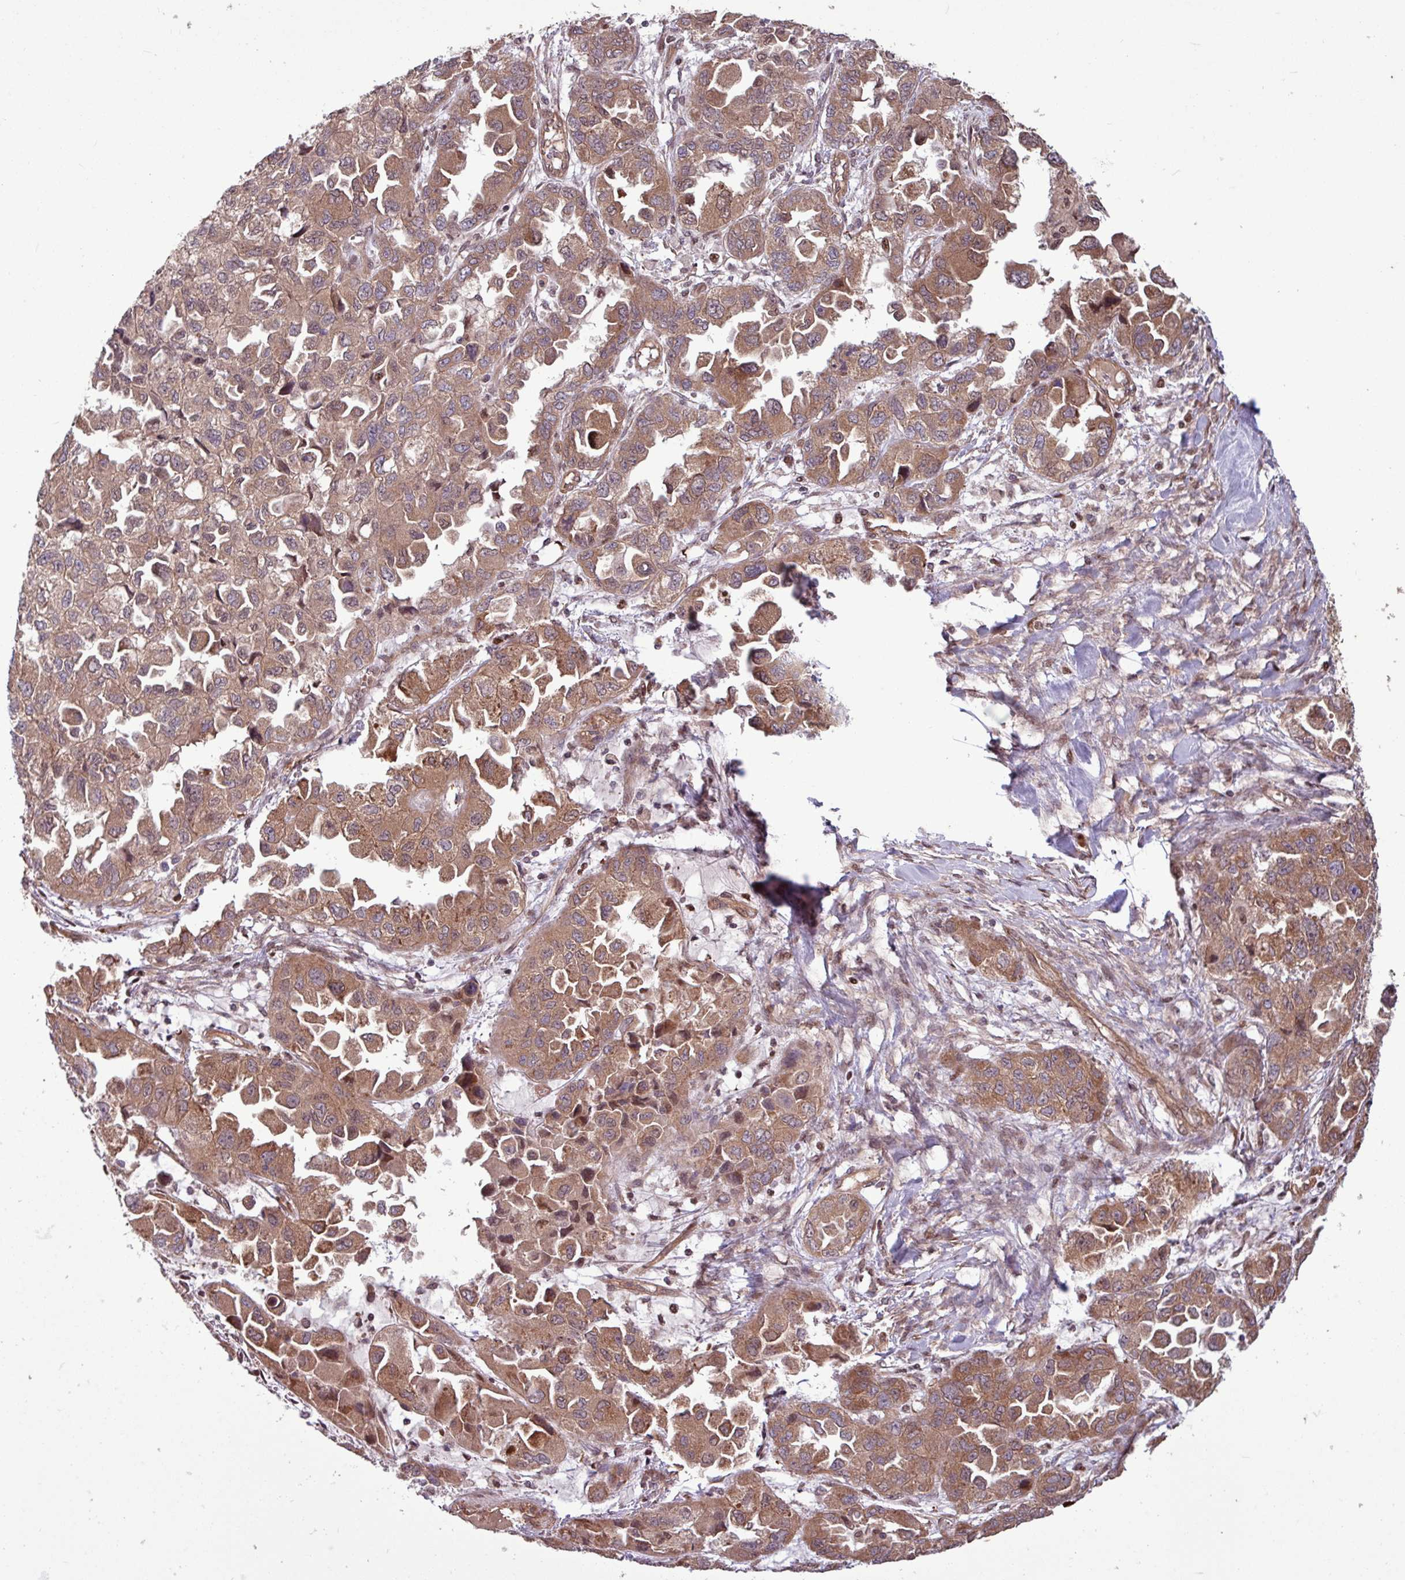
{"staining": {"intensity": "moderate", "quantity": ">75%", "location": "cytoplasmic/membranous,nuclear"}, "tissue": "ovarian cancer", "cell_type": "Tumor cells", "image_type": "cancer", "snomed": [{"axis": "morphology", "description": "Cystadenocarcinoma, serous, NOS"}, {"axis": "topography", "description": "Ovary"}], "caption": "DAB immunohistochemical staining of ovarian cancer (serous cystadenocarcinoma) exhibits moderate cytoplasmic/membranous and nuclear protein staining in approximately >75% of tumor cells.", "gene": "PDPR", "patient": {"sex": "female", "age": 84}}